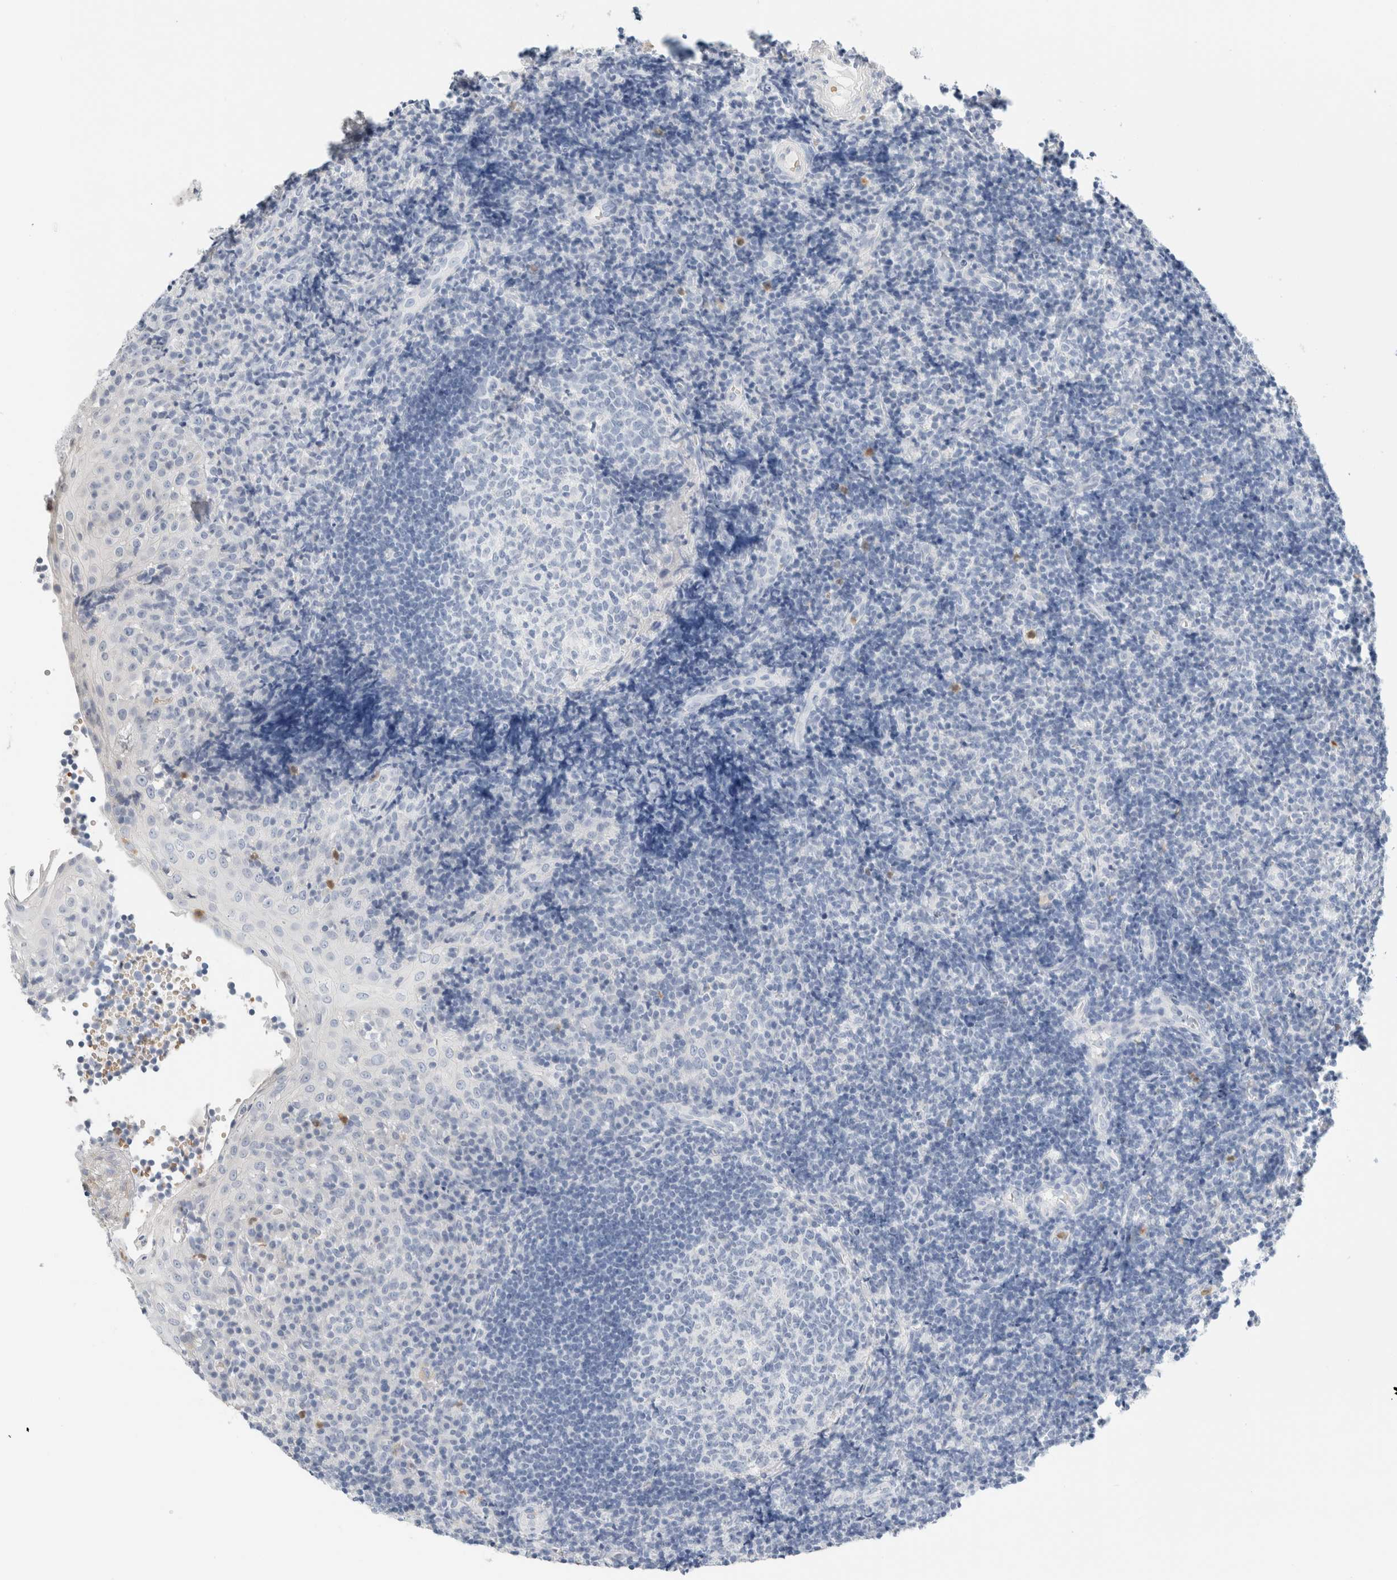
{"staining": {"intensity": "negative", "quantity": "none", "location": "none"}, "tissue": "tonsil", "cell_type": "Germinal center cells", "image_type": "normal", "snomed": [{"axis": "morphology", "description": "Normal tissue, NOS"}, {"axis": "topography", "description": "Tonsil"}], "caption": "Human tonsil stained for a protein using immunohistochemistry (IHC) demonstrates no positivity in germinal center cells.", "gene": "ARG1", "patient": {"sex": "female", "age": 40}}